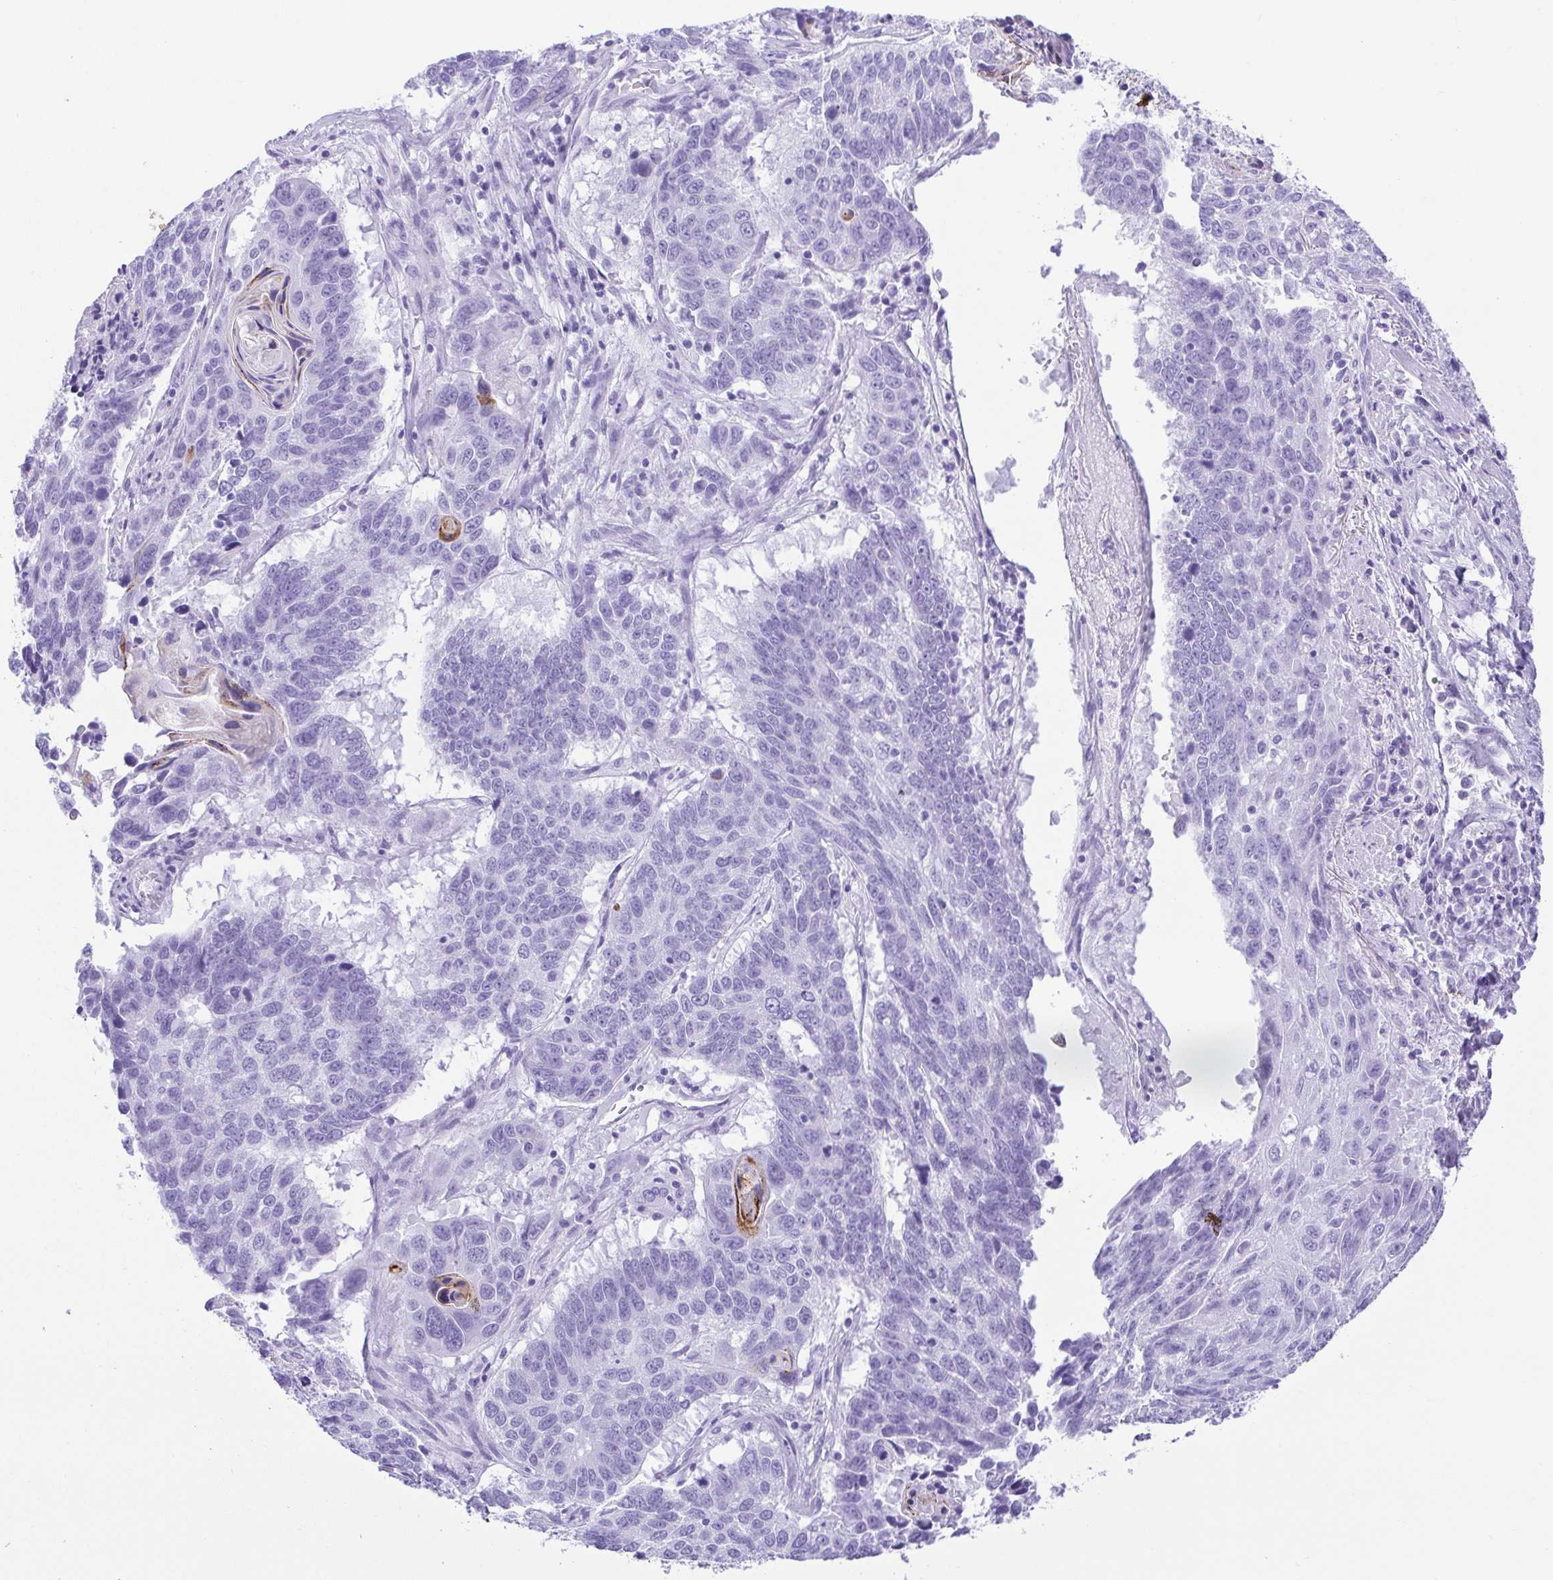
{"staining": {"intensity": "negative", "quantity": "none", "location": "none"}, "tissue": "lung cancer", "cell_type": "Tumor cells", "image_type": "cancer", "snomed": [{"axis": "morphology", "description": "Squamous cell carcinoma, NOS"}, {"axis": "topography", "description": "Lung"}], "caption": "The photomicrograph exhibits no significant positivity in tumor cells of lung squamous cell carcinoma.", "gene": "CDSN", "patient": {"sex": "male", "age": 73}}